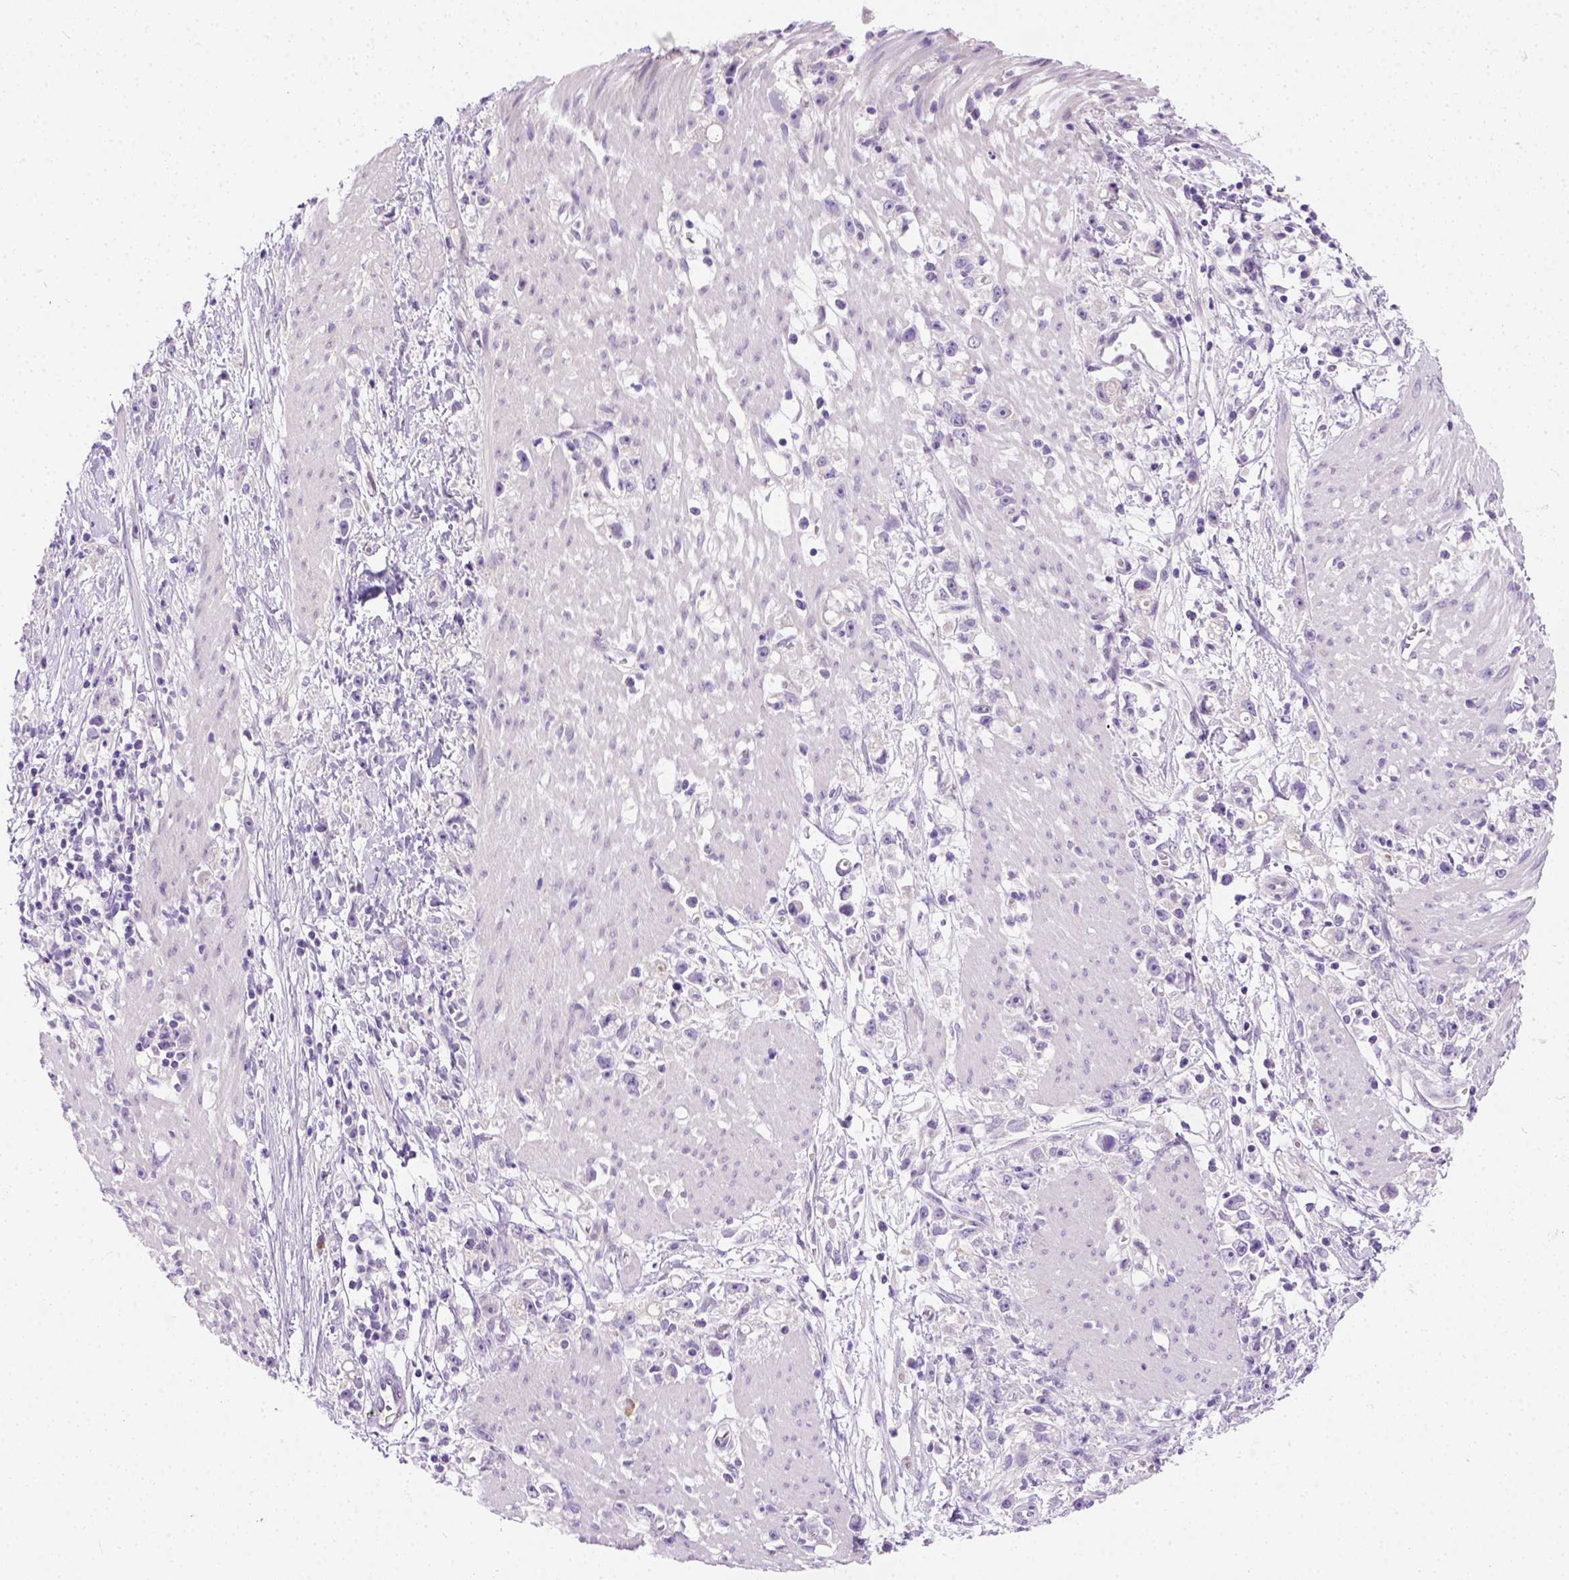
{"staining": {"intensity": "negative", "quantity": "none", "location": "none"}, "tissue": "stomach cancer", "cell_type": "Tumor cells", "image_type": "cancer", "snomed": [{"axis": "morphology", "description": "Adenocarcinoma, NOS"}, {"axis": "topography", "description": "Stomach"}], "caption": "Immunohistochemistry of adenocarcinoma (stomach) exhibits no positivity in tumor cells.", "gene": "FAM184B", "patient": {"sex": "female", "age": 59}}